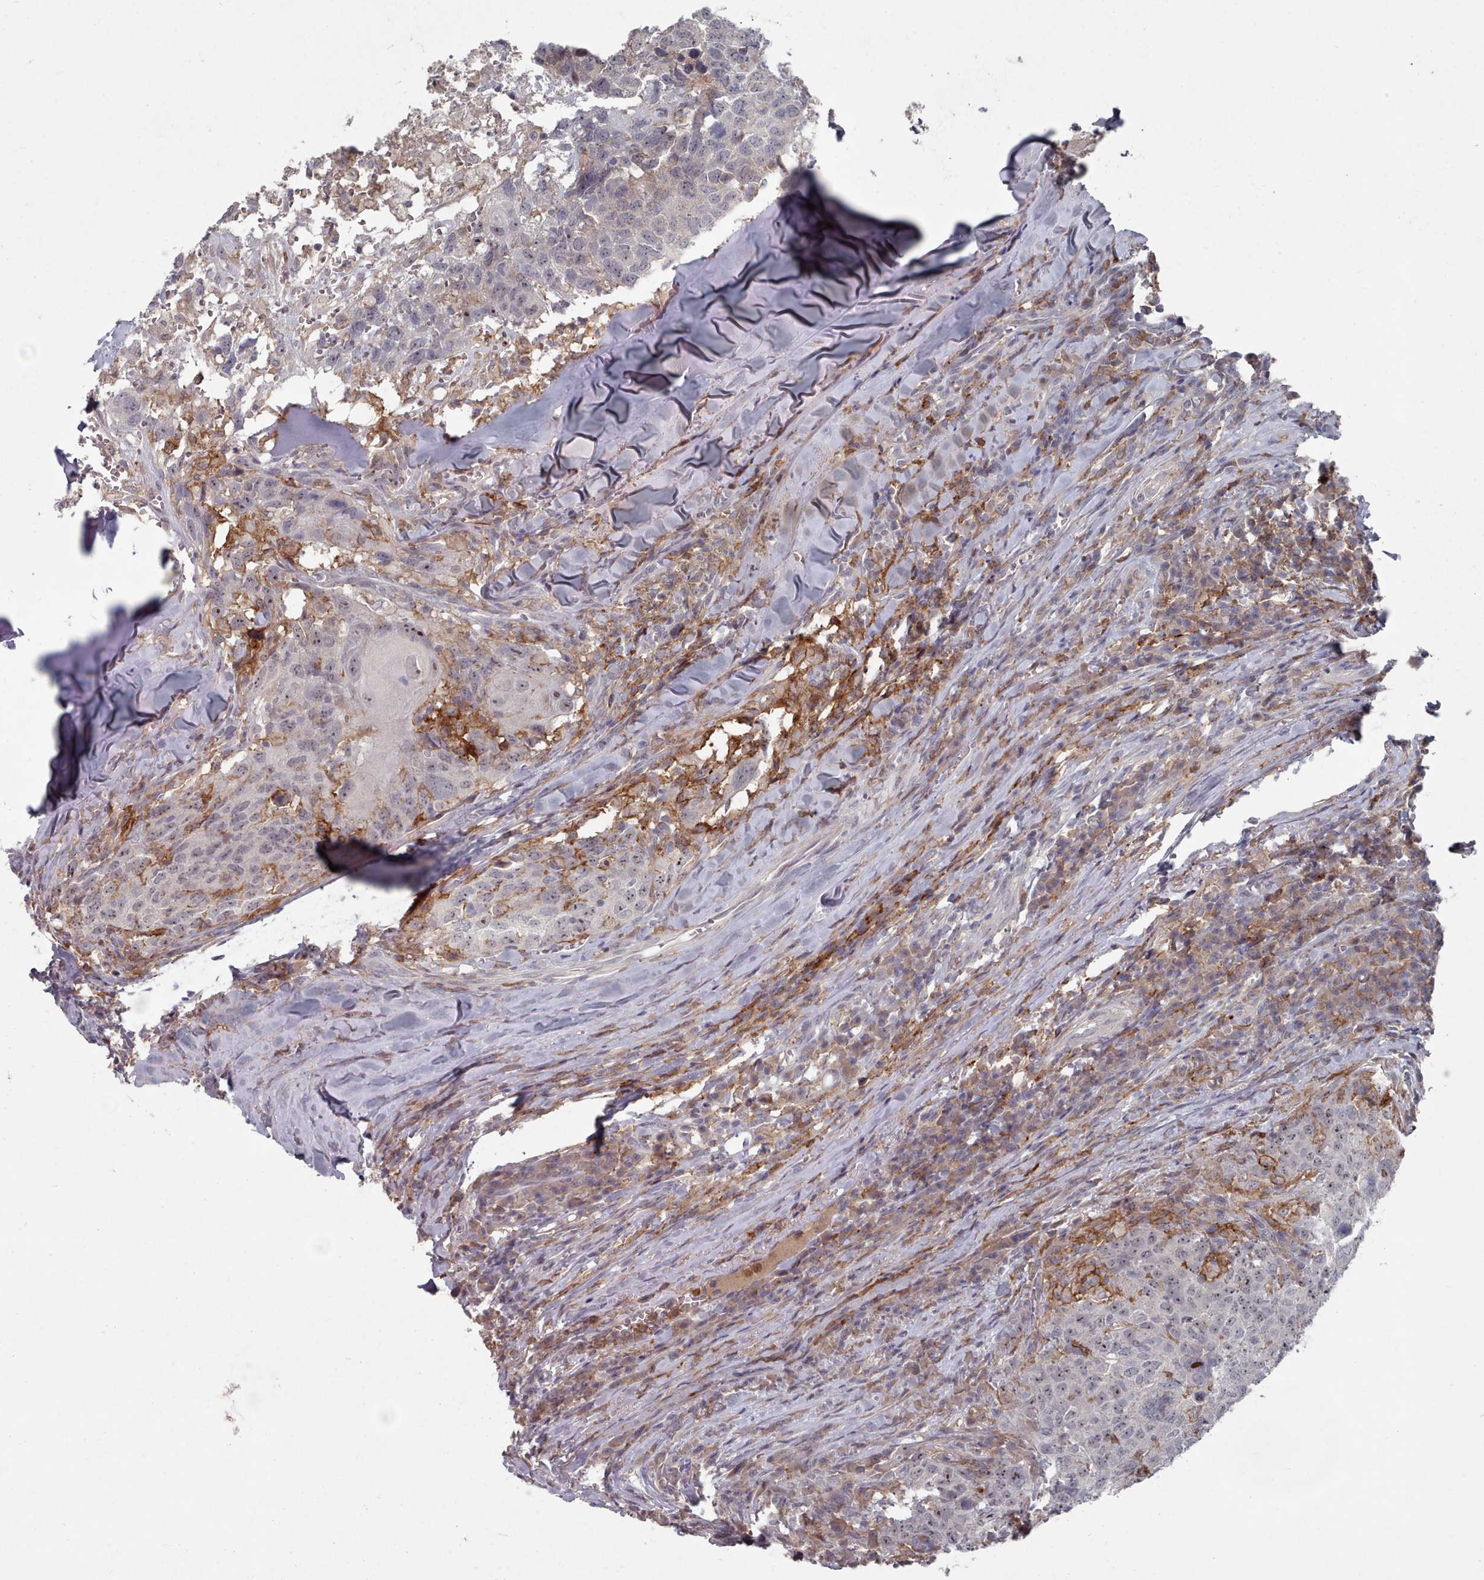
{"staining": {"intensity": "moderate", "quantity": "<25%", "location": "cytoplasmic/membranous"}, "tissue": "head and neck cancer", "cell_type": "Tumor cells", "image_type": "cancer", "snomed": [{"axis": "morphology", "description": "Normal tissue, NOS"}, {"axis": "morphology", "description": "Squamous cell carcinoma, NOS"}, {"axis": "topography", "description": "Skeletal muscle"}, {"axis": "topography", "description": "Vascular tissue"}, {"axis": "topography", "description": "Peripheral nerve tissue"}, {"axis": "topography", "description": "Head-Neck"}], "caption": "Squamous cell carcinoma (head and neck) stained with DAB (3,3'-diaminobenzidine) immunohistochemistry (IHC) exhibits low levels of moderate cytoplasmic/membranous positivity in approximately <25% of tumor cells.", "gene": "COL8A2", "patient": {"sex": "male", "age": 66}}